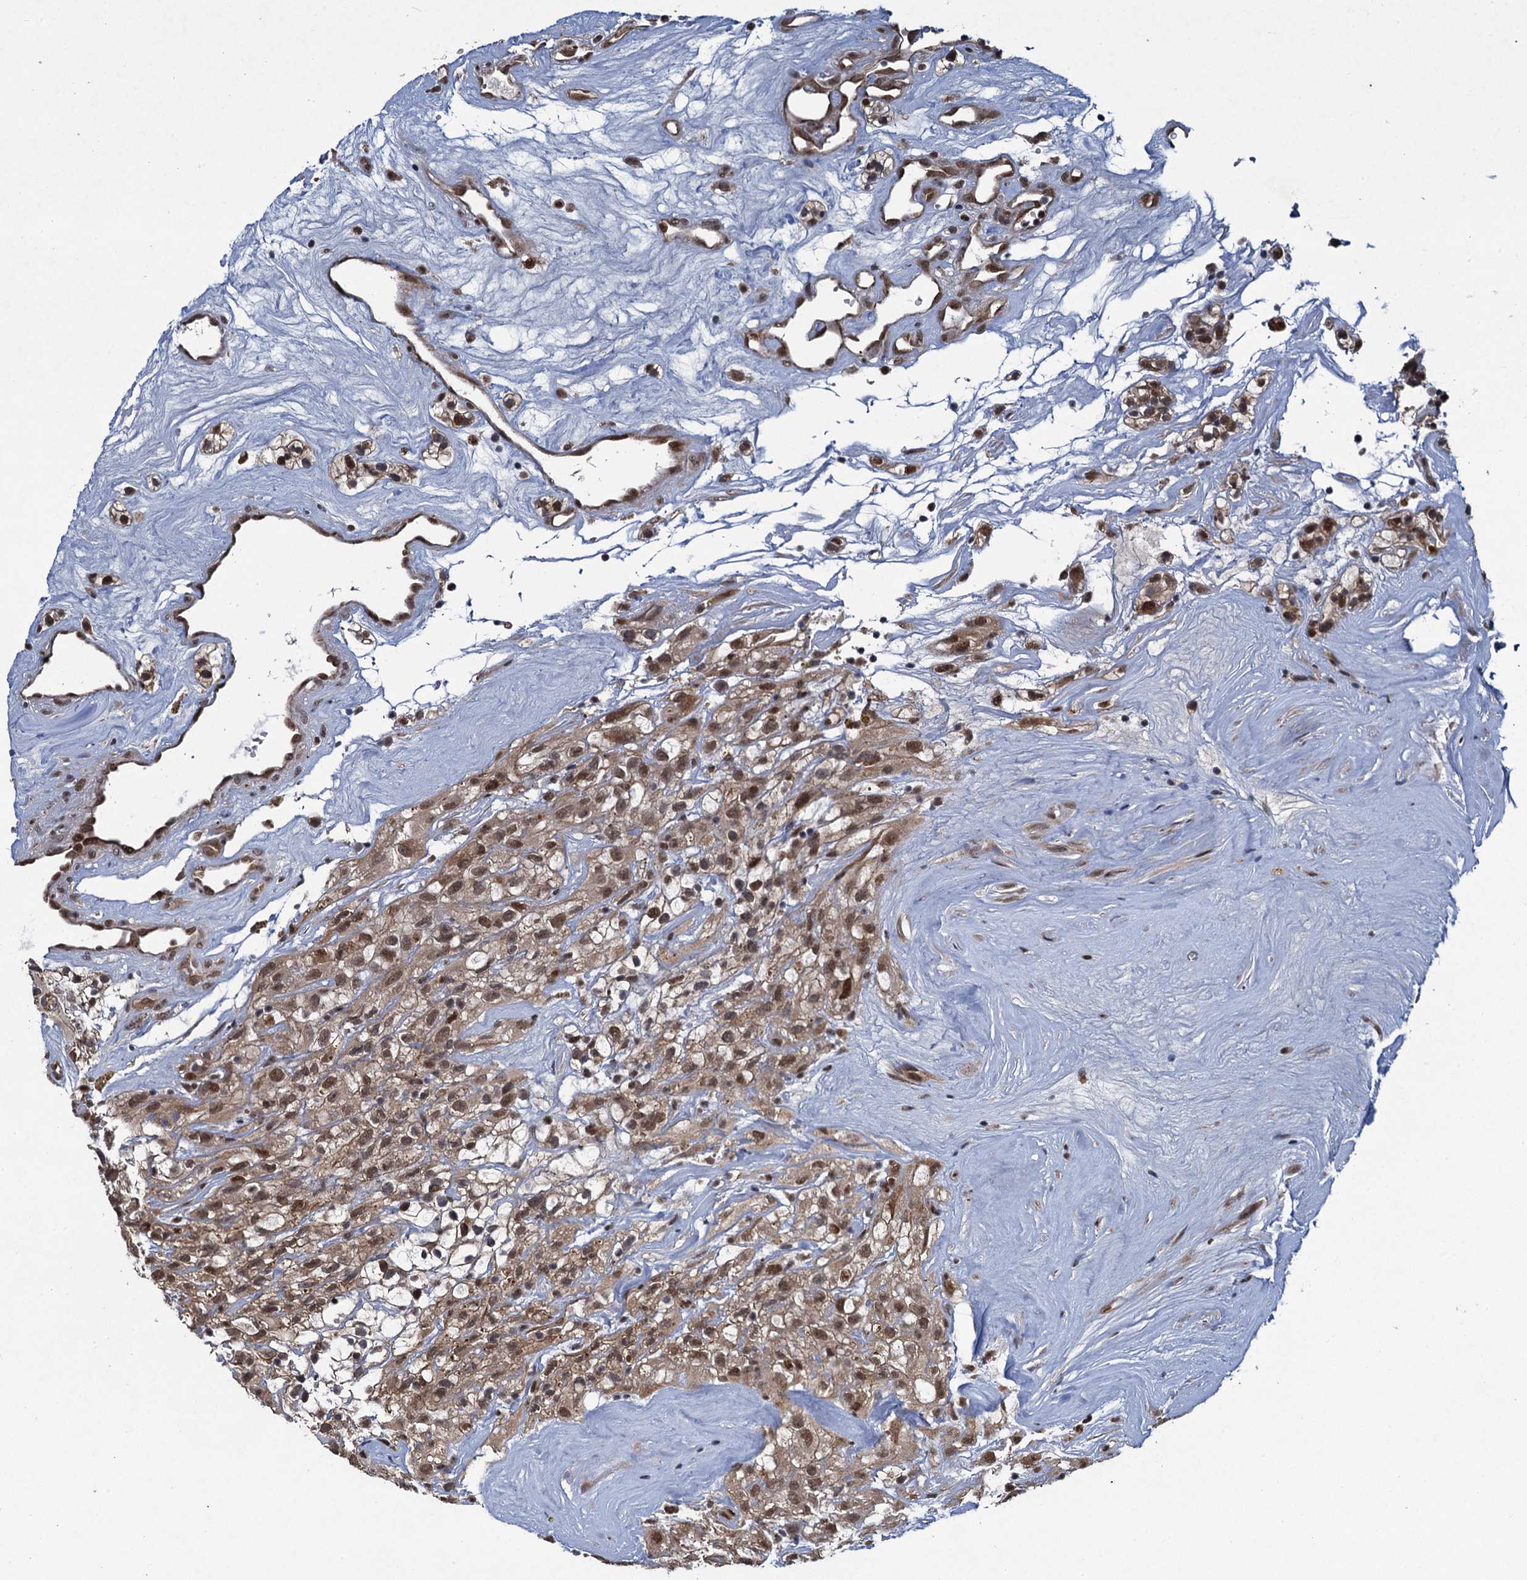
{"staining": {"intensity": "moderate", "quantity": ">75%", "location": "cytoplasmic/membranous,nuclear"}, "tissue": "renal cancer", "cell_type": "Tumor cells", "image_type": "cancer", "snomed": [{"axis": "morphology", "description": "Adenocarcinoma, NOS"}, {"axis": "topography", "description": "Kidney"}], "caption": "Immunohistochemistry (IHC) of renal cancer (adenocarcinoma) demonstrates medium levels of moderate cytoplasmic/membranous and nuclear expression in about >75% of tumor cells.", "gene": "EVX2", "patient": {"sex": "female", "age": 57}}